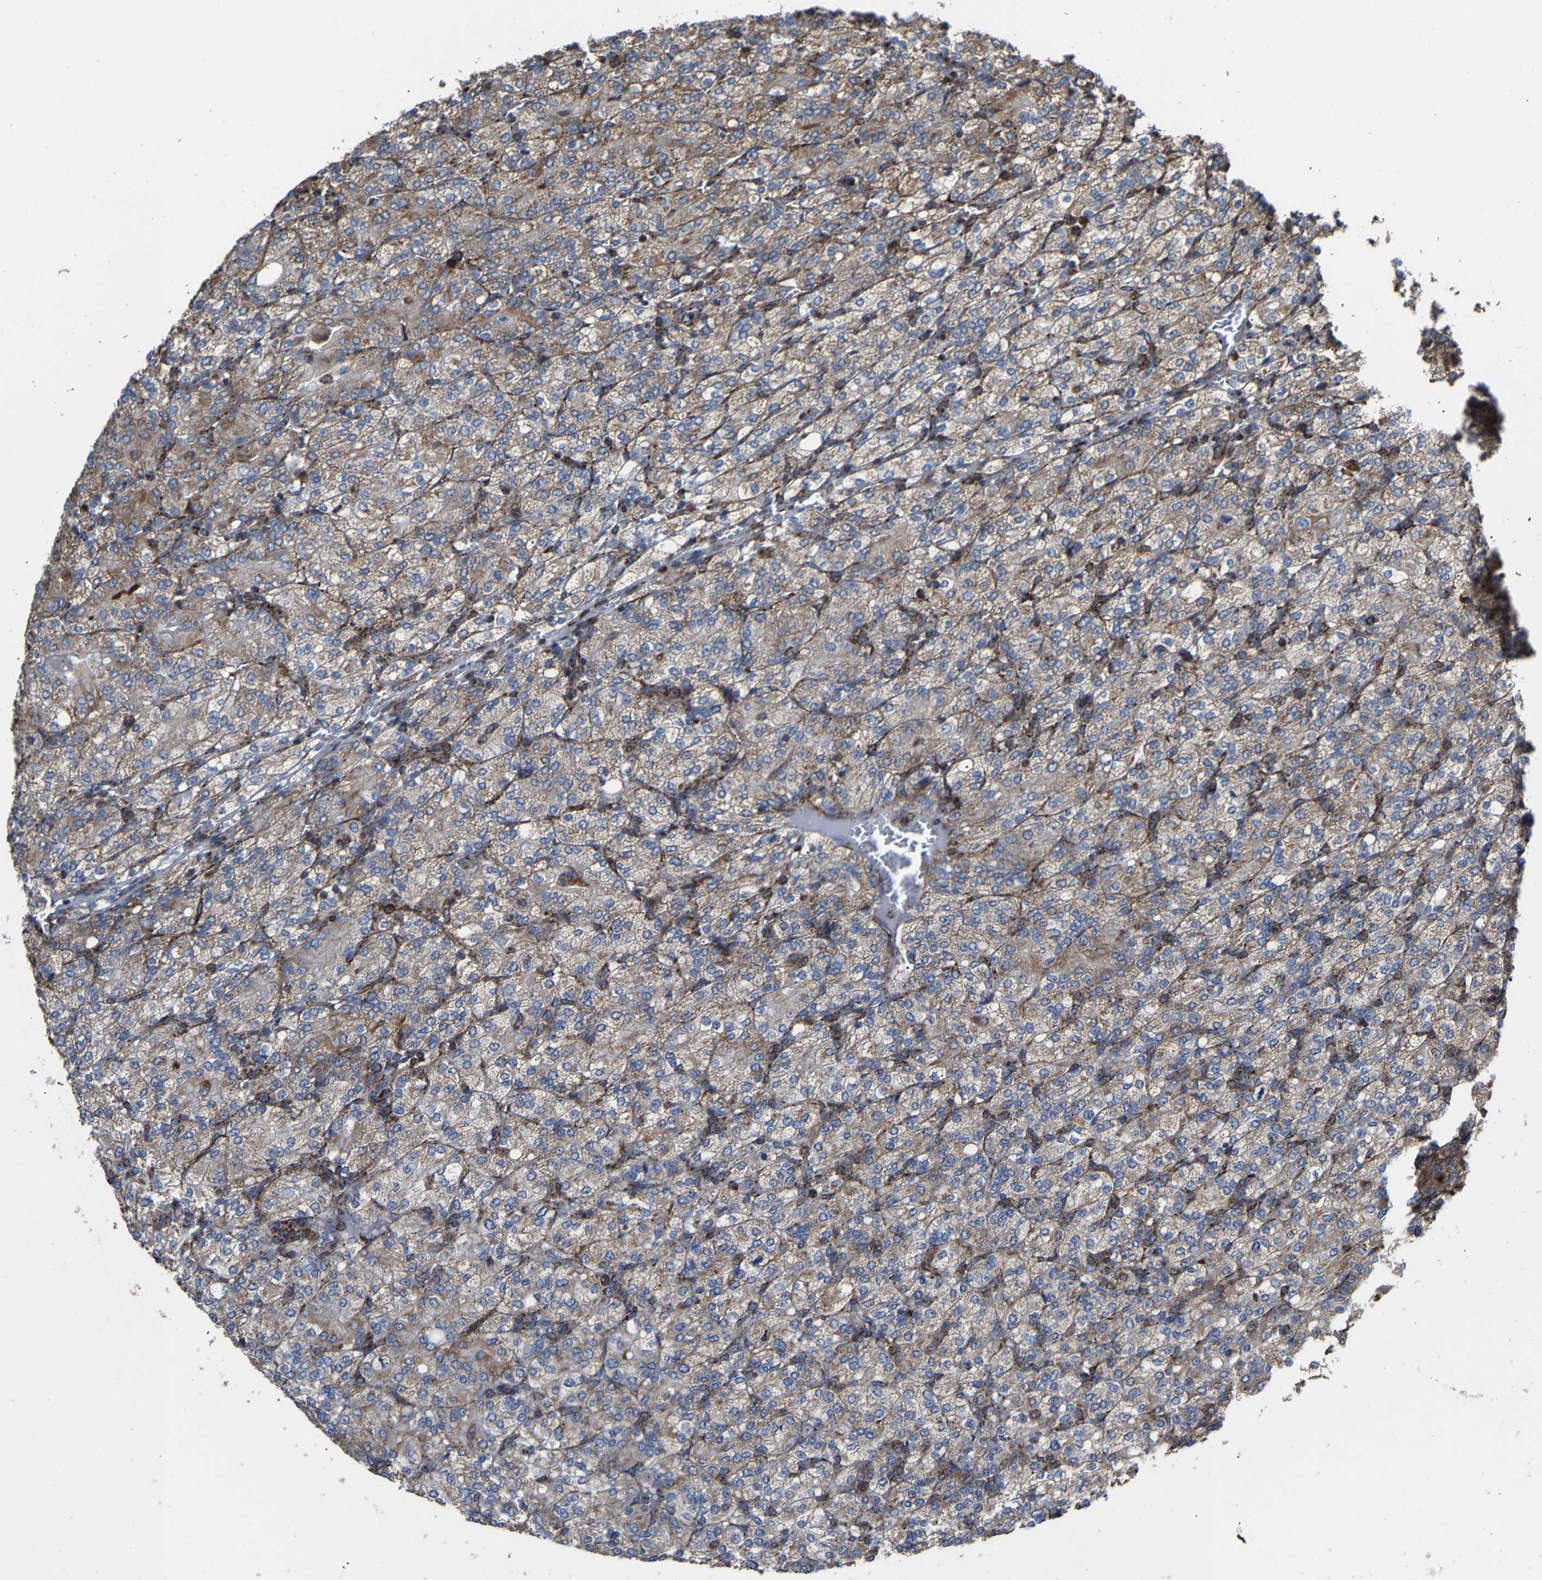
{"staining": {"intensity": "weak", "quantity": ">75%", "location": "cytoplasmic/membranous"}, "tissue": "renal cancer", "cell_type": "Tumor cells", "image_type": "cancer", "snomed": [{"axis": "morphology", "description": "Adenocarcinoma, NOS"}, {"axis": "topography", "description": "Kidney"}], "caption": "DAB (3,3'-diaminobenzidine) immunohistochemical staining of renal cancer reveals weak cytoplasmic/membranous protein expression in approximately >75% of tumor cells.", "gene": "NDUFV3", "patient": {"sex": "male", "age": 77}}